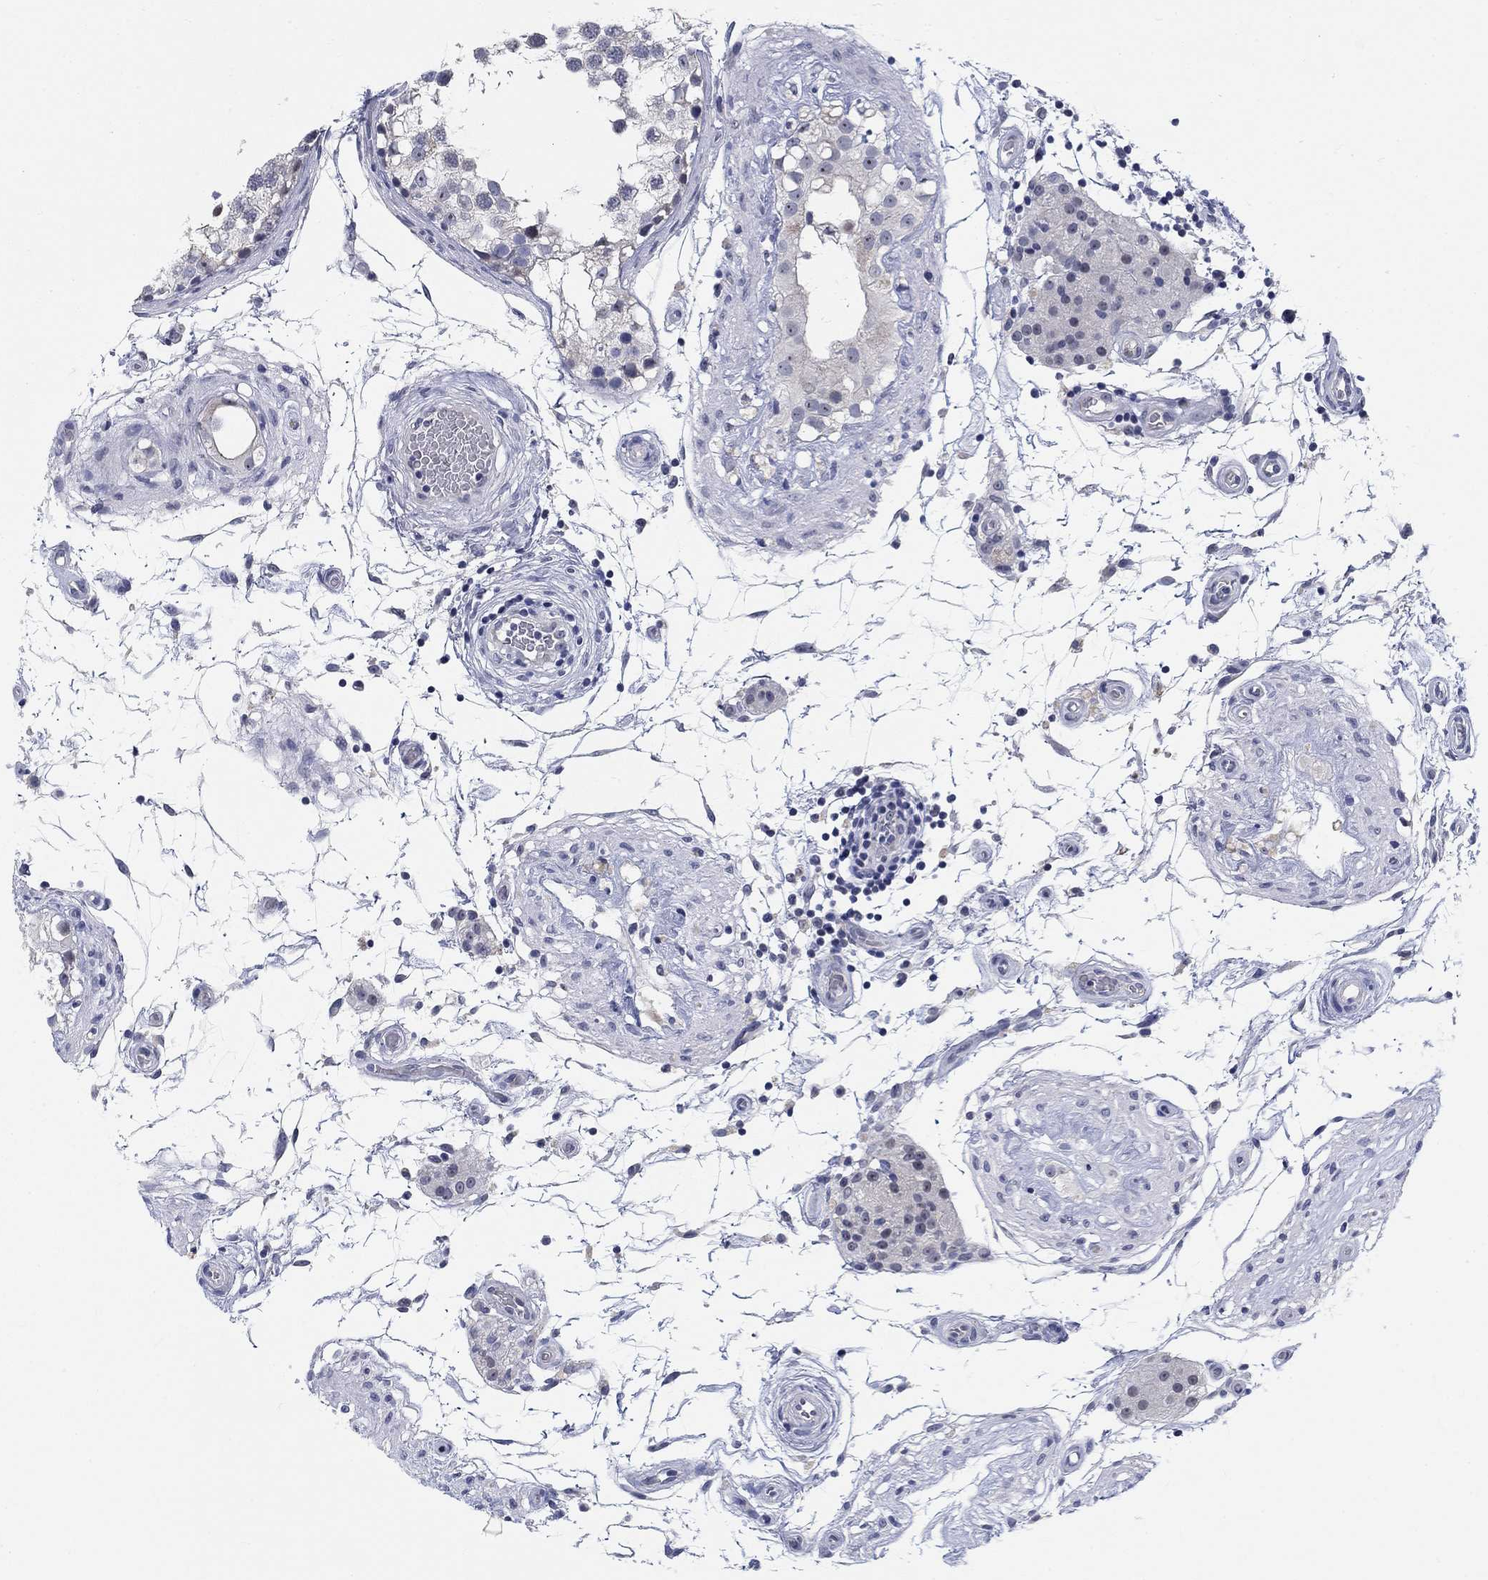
{"staining": {"intensity": "negative", "quantity": "none", "location": "none"}, "tissue": "testis", "cell_type": "Cells in seminiferous ducts", "image_type": "normal", "snomed": [{"axis": "morphology", "description": "Normal tissue, NOS"}, {"axis": "morphology", "description": "Seminoma, NOS"}, {"axis": "topography", "description": "Testis"}], "caption": "Histopathology image shows no significant protein expression in cells in seminiferous ducts of benign testis. The staining was performed using DAB (3,3'-diaminobenzidine) to visualize the protein expression in brown, while the nuclei were stained in blue with hematoxylin (Magnification: 20x).", "gene": "SMIM18", "patient": {"sex": "male", "age": 65}}